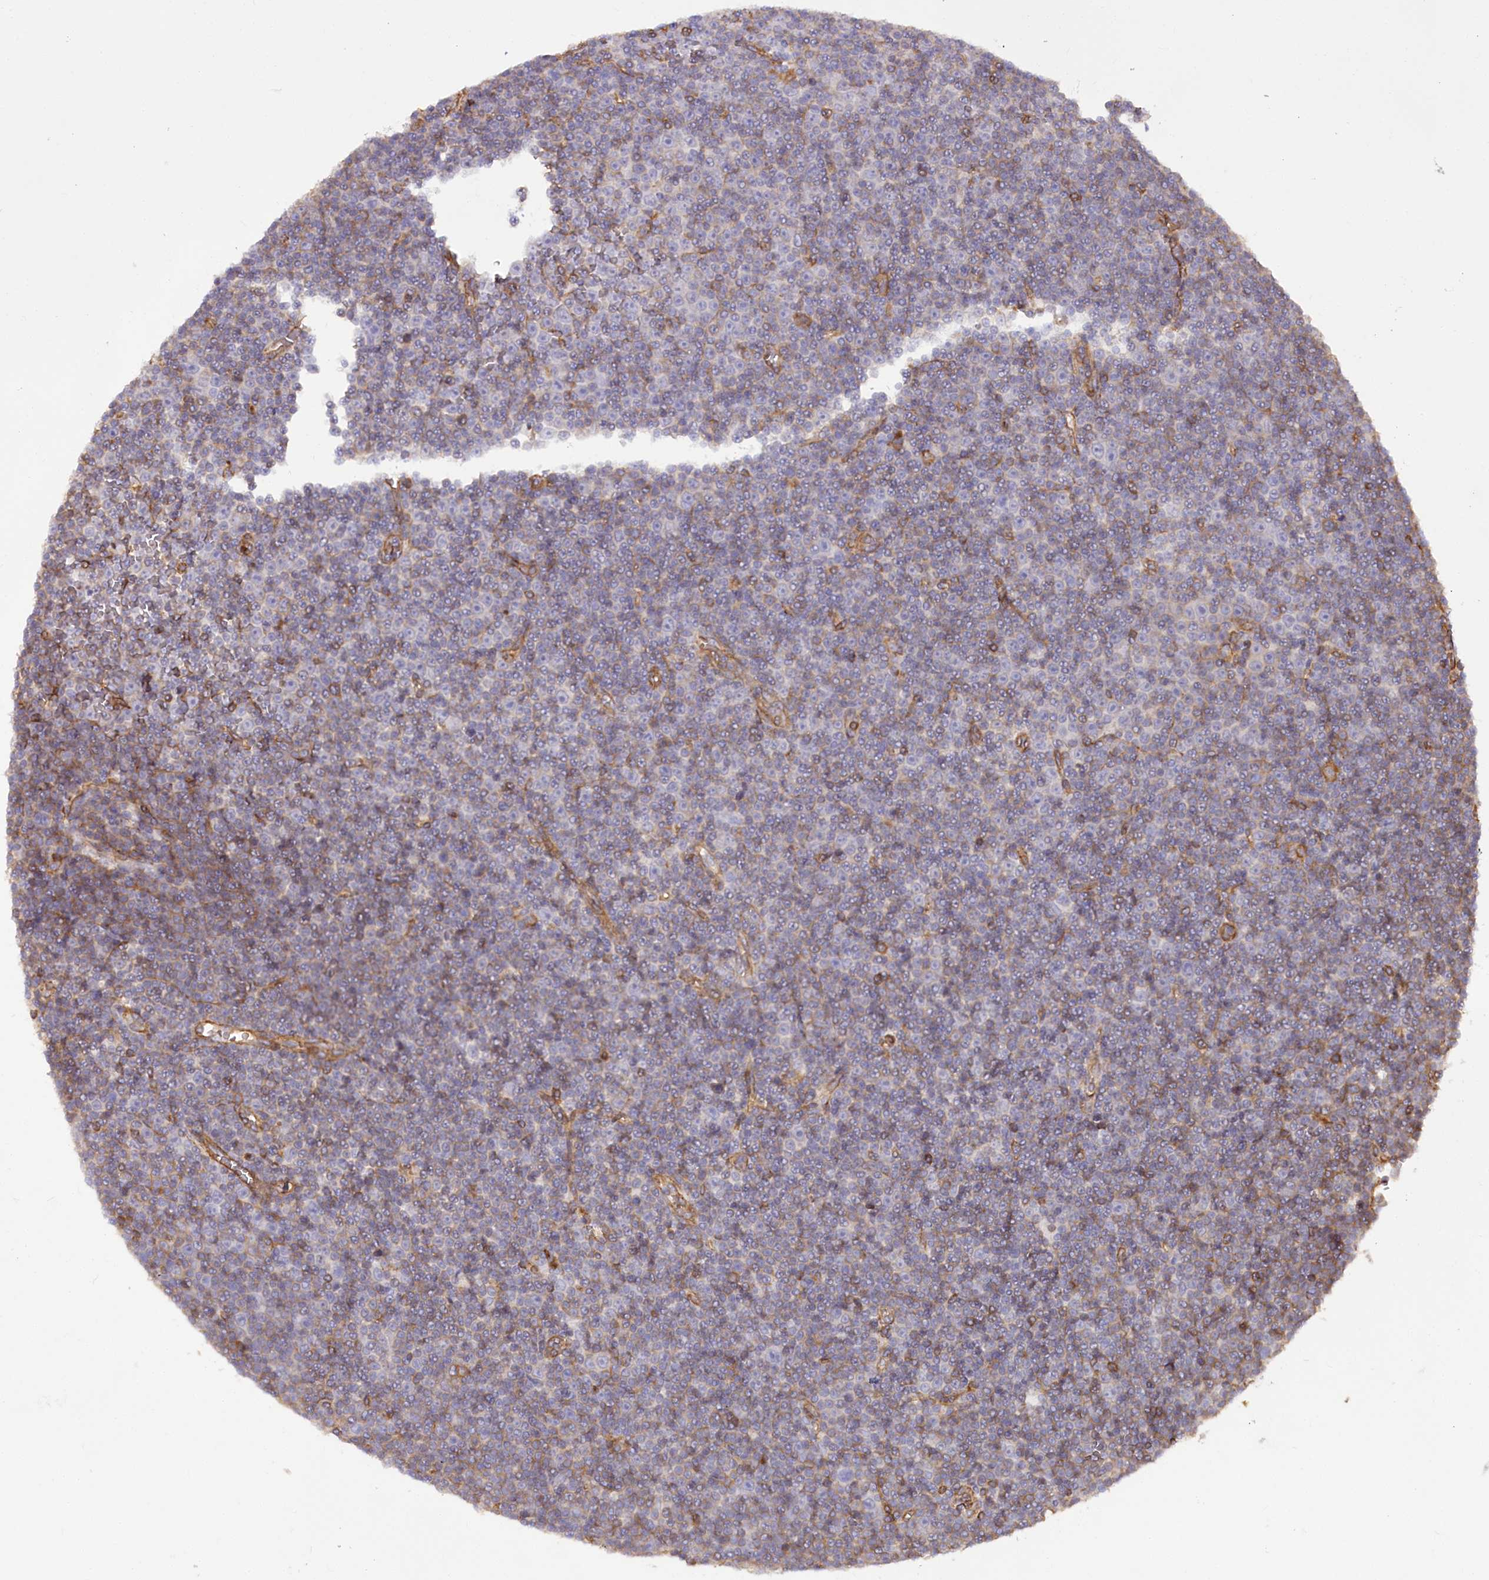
{"staining": {"intensity": "negative", "quantity": "none", "location": "none"}, "tissue": "lymphoma", "cell_type": "Tumor cells", "image_type": "cancer", "snomed": [{"axis": "morphology", "description": "Malignant lymphoma, non-Hodgkin's type, Low grade"}, {"axis": "topography", "description": "Lymph node"}], "caption": "Lymphoma was stained to show a protein in brown. There is no significant staining in tumor cells.", "gene": "SYNPO2", "patient": {"sex": "female", "age": 67}}